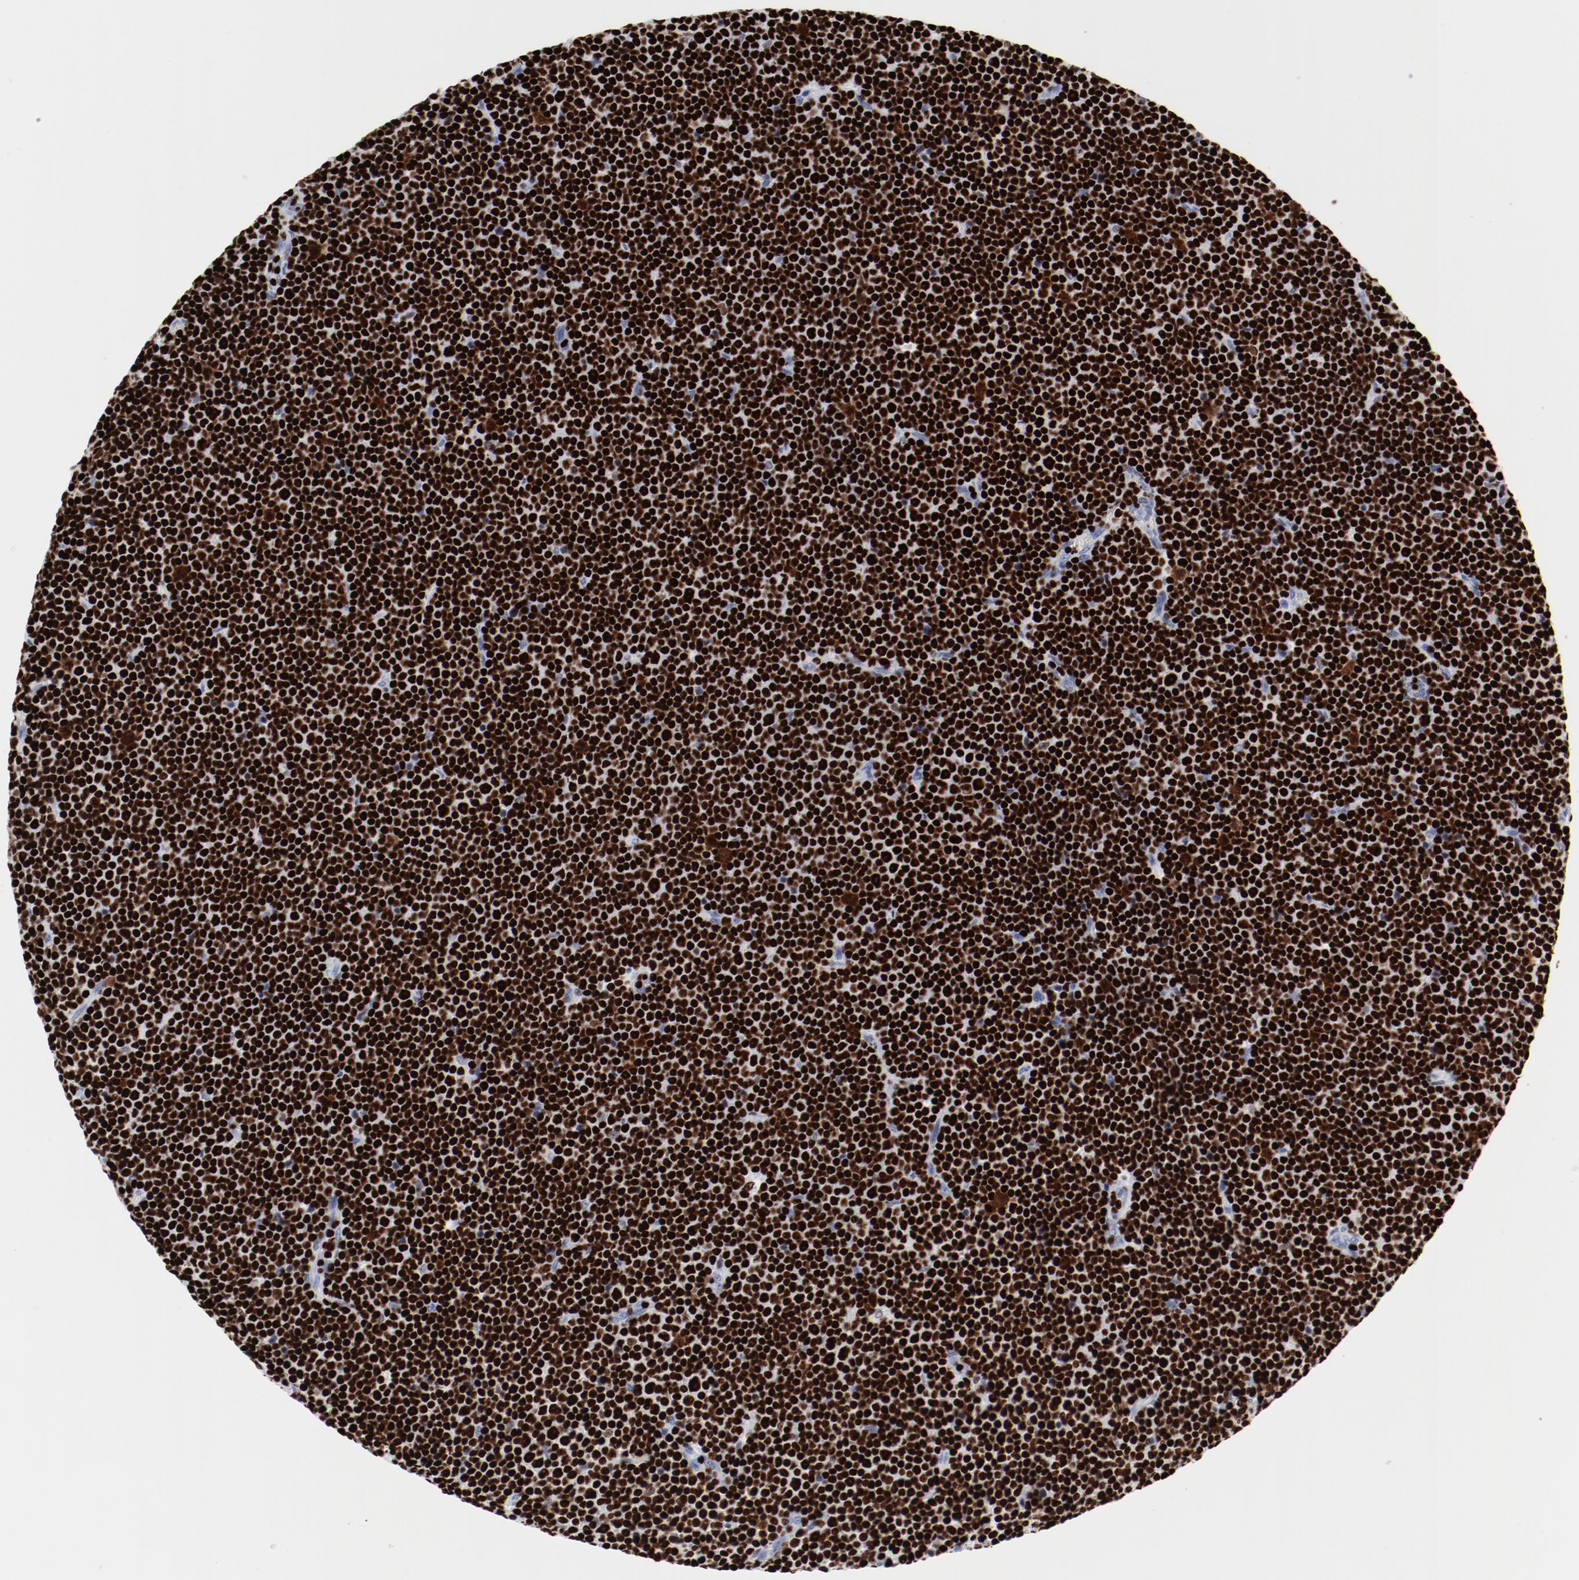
{"staining": {"intensity": "strong", "quantity": ">75%", "location": "nuclear"}, "tissue": "lymphoma", "cell_type": "Tumor cells", "image_type": "cancer", "snomed": [{"axis": "morphology", "description": "Malignant lymphoma, non-Hodgkin's type, Low grade"}, {"axis": "topography", "description": "Lymph node"}], "caption": "The micrograph shows a brown stain indicating the presence of a protein in the nuclear of tumor cells in lymphoma.", "gene": "SMARCC2", "patient": {"sex": "female", "age": 67}}